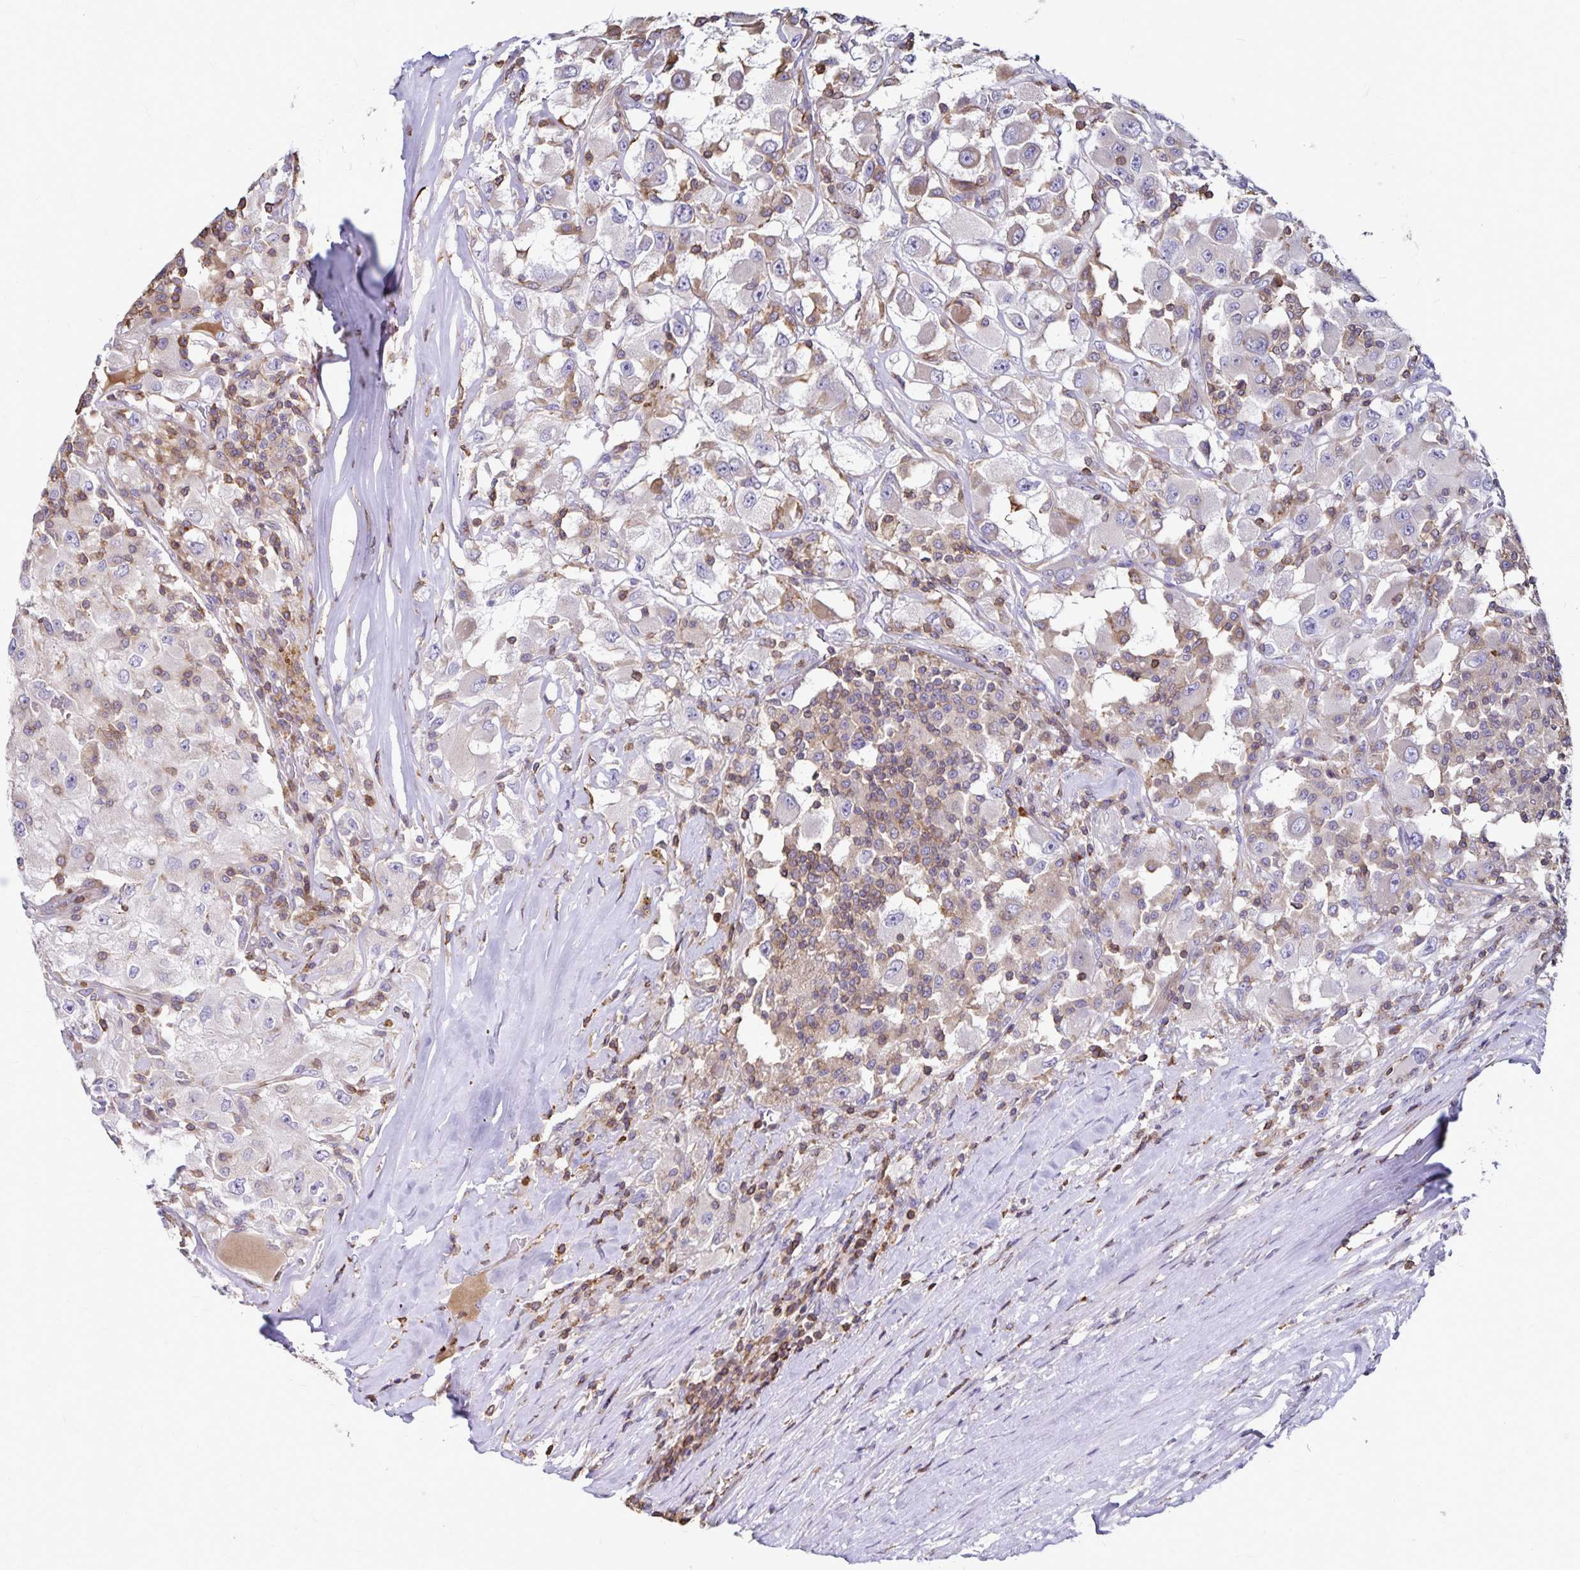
{"staining": {"intensity": "moderate", "quantity": "<25%", "location": "cytoplasmic/membranous"}, "tissue": "renal cancer", "cell_type": "Tumor cells", "image_type": "cancer", "snomed": [{"axis": "morphology", "description": "Adenocarcinoma, NOS"}, {"axis": "topography", "description": "Kidney"}], "caption": "Protein staining of renal adenocarcinoma tissue reveals moderate cytoplasmic/membranous staining in approximately <25% of tumor cells.", "gene": "NAGPA", "patient": {"sex": "female", "age": 67}}